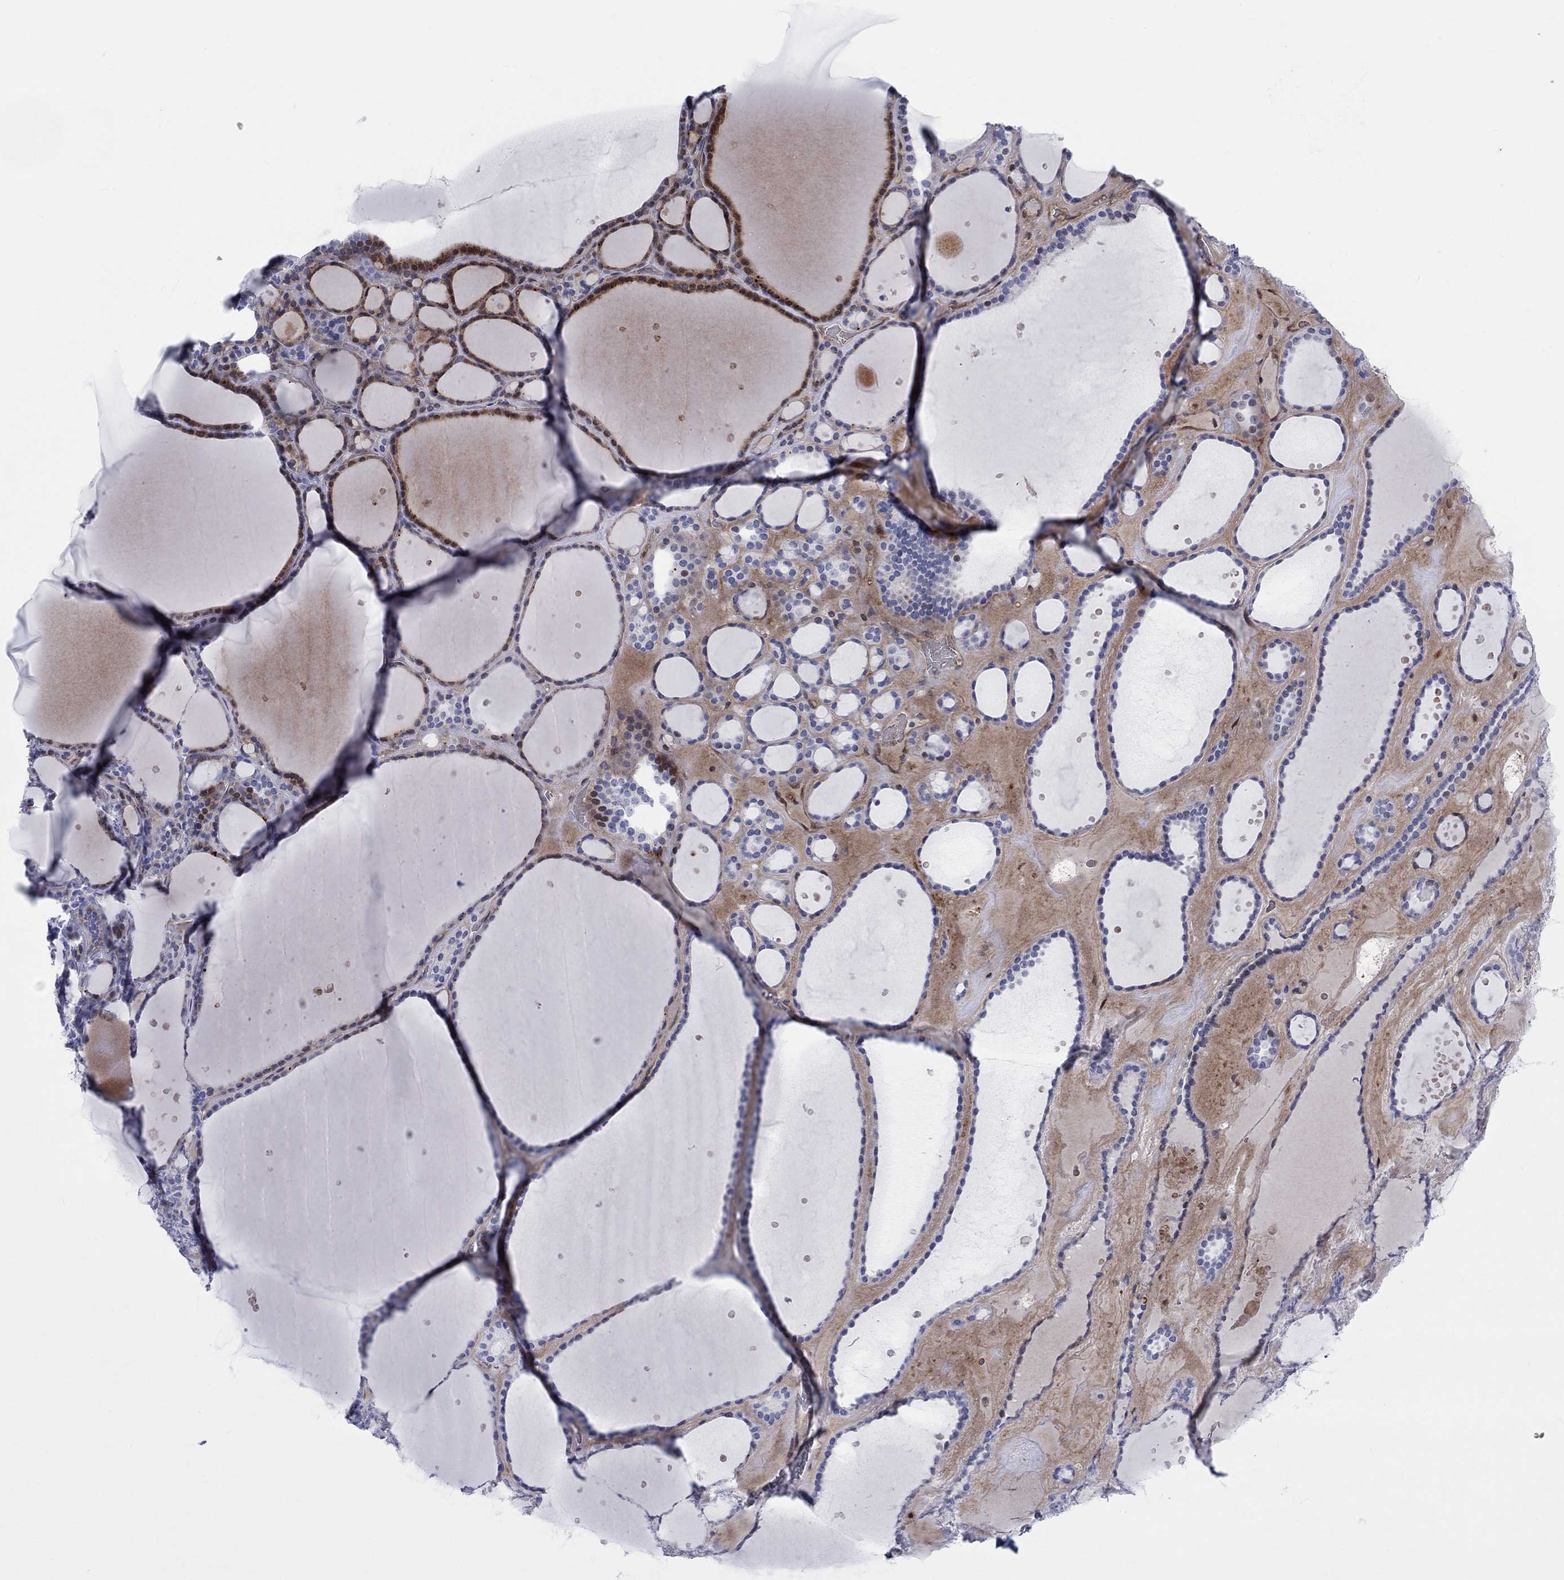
{"staining": {"intensity": "moderate", "quantity": "<25%", "location": "cytoplasmic/membranous"}, "tissue": "thyroid gland", "cell_type": "Glandular cells", "image_type": "normal", "snomed": [{"axis": "morphology", "description": "Normal tissue, NOS"}, {"axis": "topography", "description": "Thyroid gland"}], "caption": "This is an image of immunohistochemistry (IHC) staining of normal thyroid gland, which shows moderate positivity in the cytoplasmic/membranous of glandular cells.", "gene": "ARHGAP36", "patient": {"sex": "male", "age": 63}}